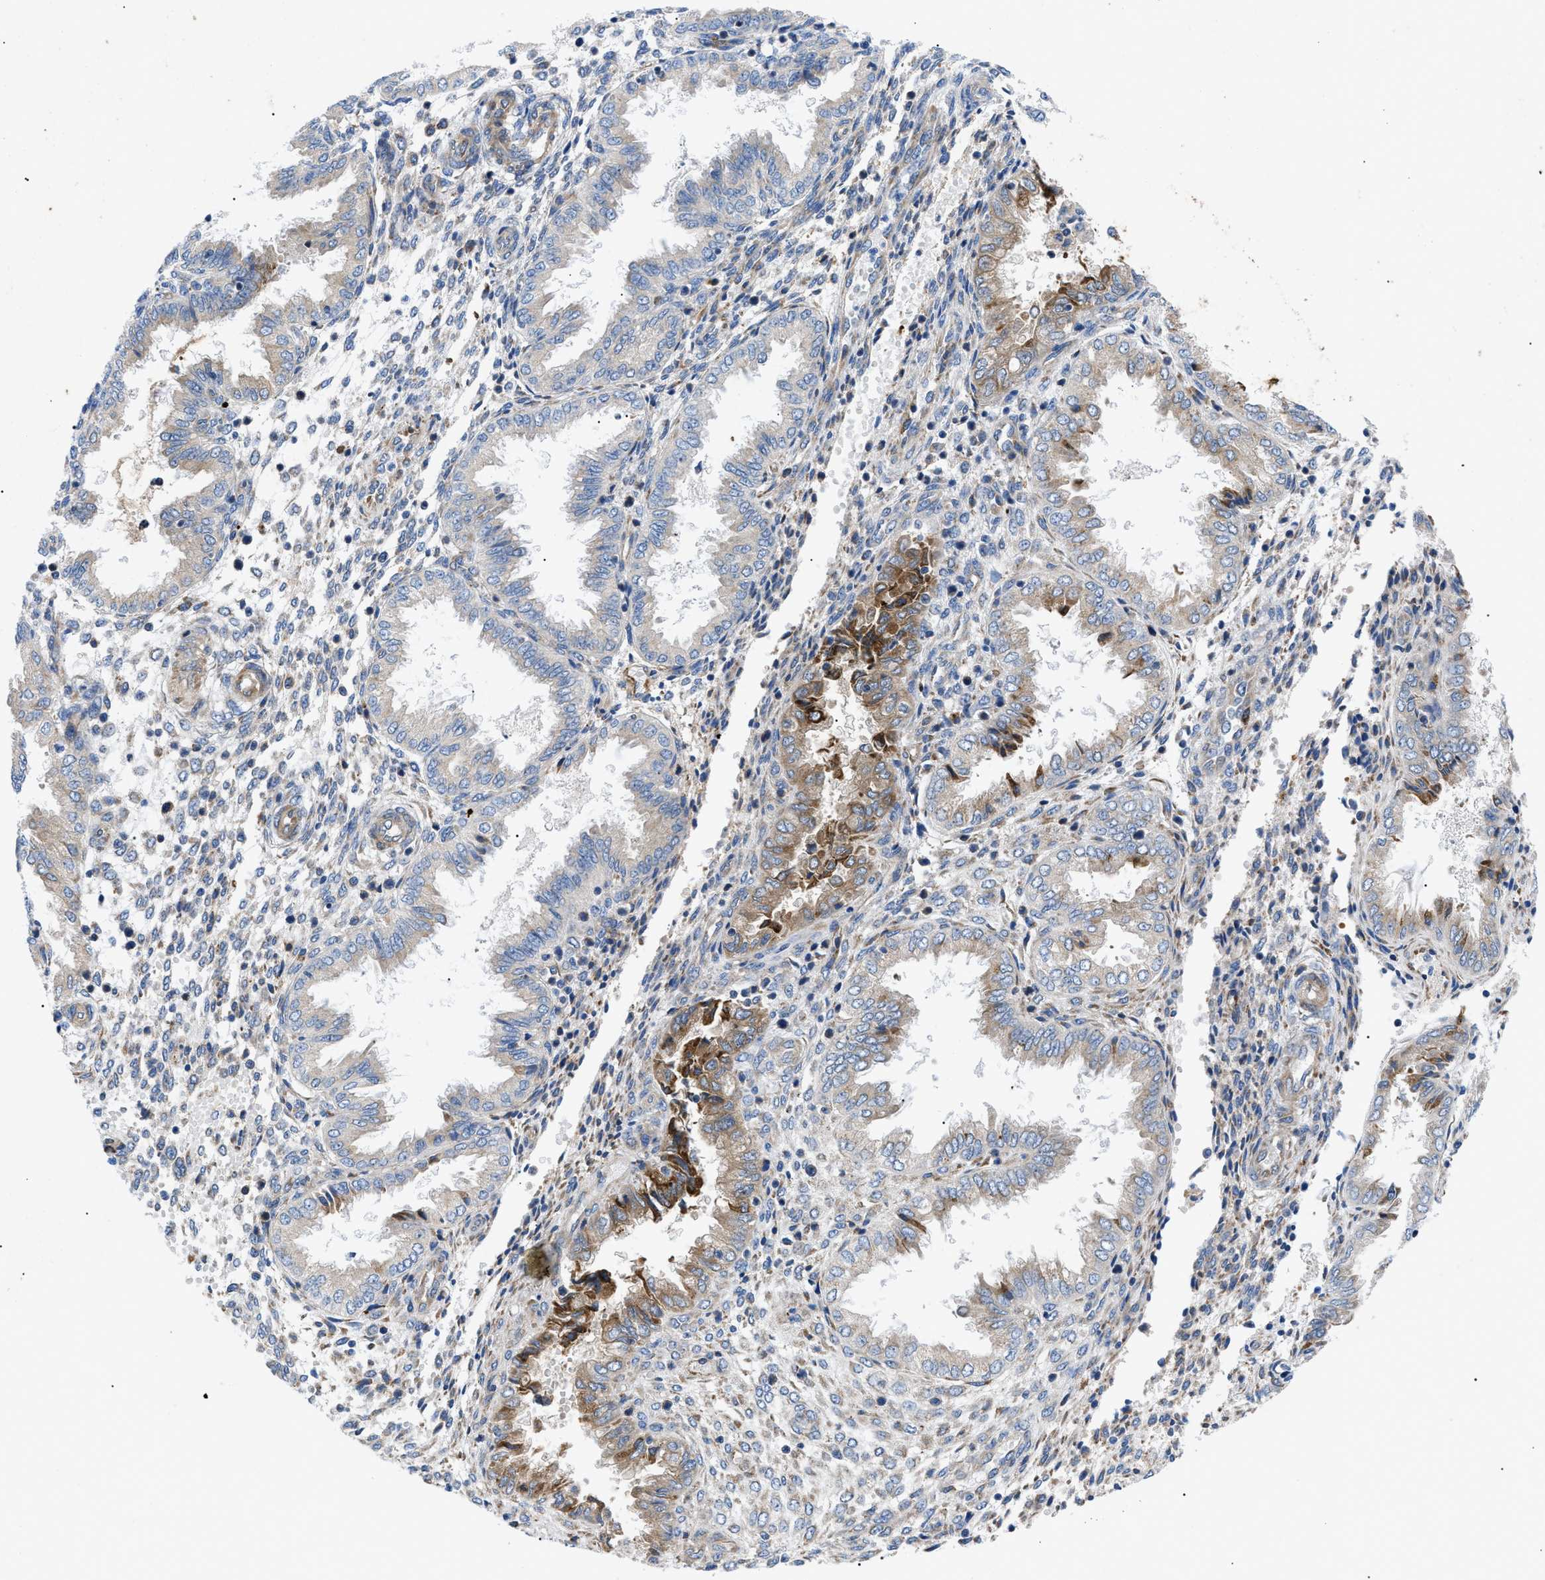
{"staining": {"intensity": "moderate", "quantity": "<25%", "location": "cytoplasmic/membranous"}, "tissue": "endometrium", "cell_type": "Cells in endometrial stroma", "image_type": "normal", "snomed": [{"axis": "morphology", "description": "Normal tissue, NOS"}, {"axis": "topography", "description": "Endometrium"}], "caption": "Immunohistochemistry (DAB) staining of unremarkable endometrium displays moderate cytoplasmic/membranous protein staining in approximately <25% of cells in endometrial stroma. (Brightfield microscopy of DAB IHC at high magnification).", "gene": "HSPB8", "patient": {"sex": "female", "age": 33}}